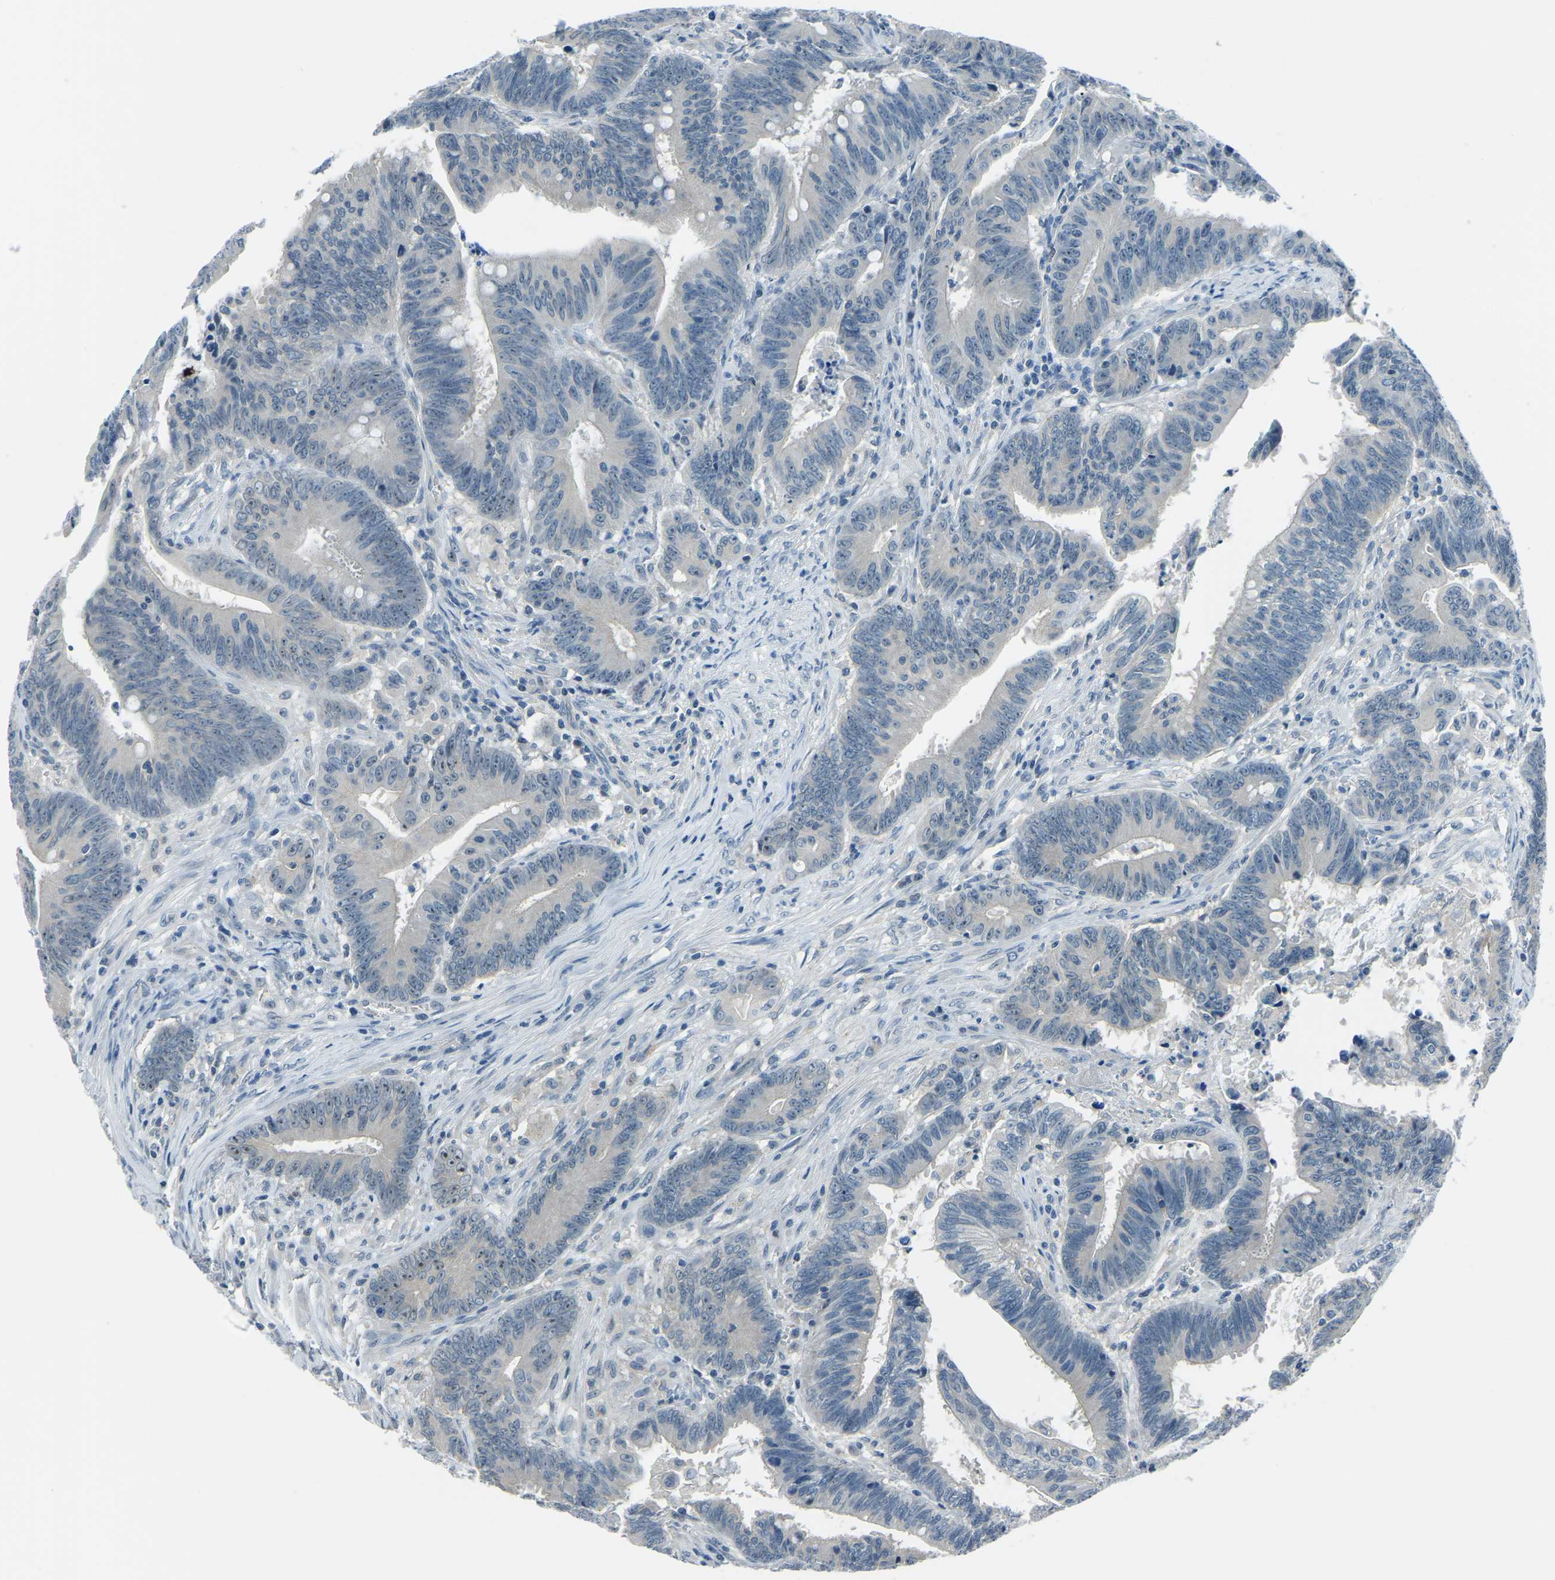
{"staining": {"intensity": "weak", "quantity": "<25%", "location": "nuclear"}, "tissue": "colorectal cancer", "cell_type": "Tumor cells", "image_type": "cancer", "snomed": [{"axis": "morphology", "description": "Adenocarcinoma, NOS"}, {"axis": "topography", "description": "Colon"}], "caption": "The IHC photomicrograph has no significant staining in tumor cells of colorectal cancer (adenocarcinoma) tissue.", "gene": "RRP1", "patient": {"sex": "male", "age": 45}}